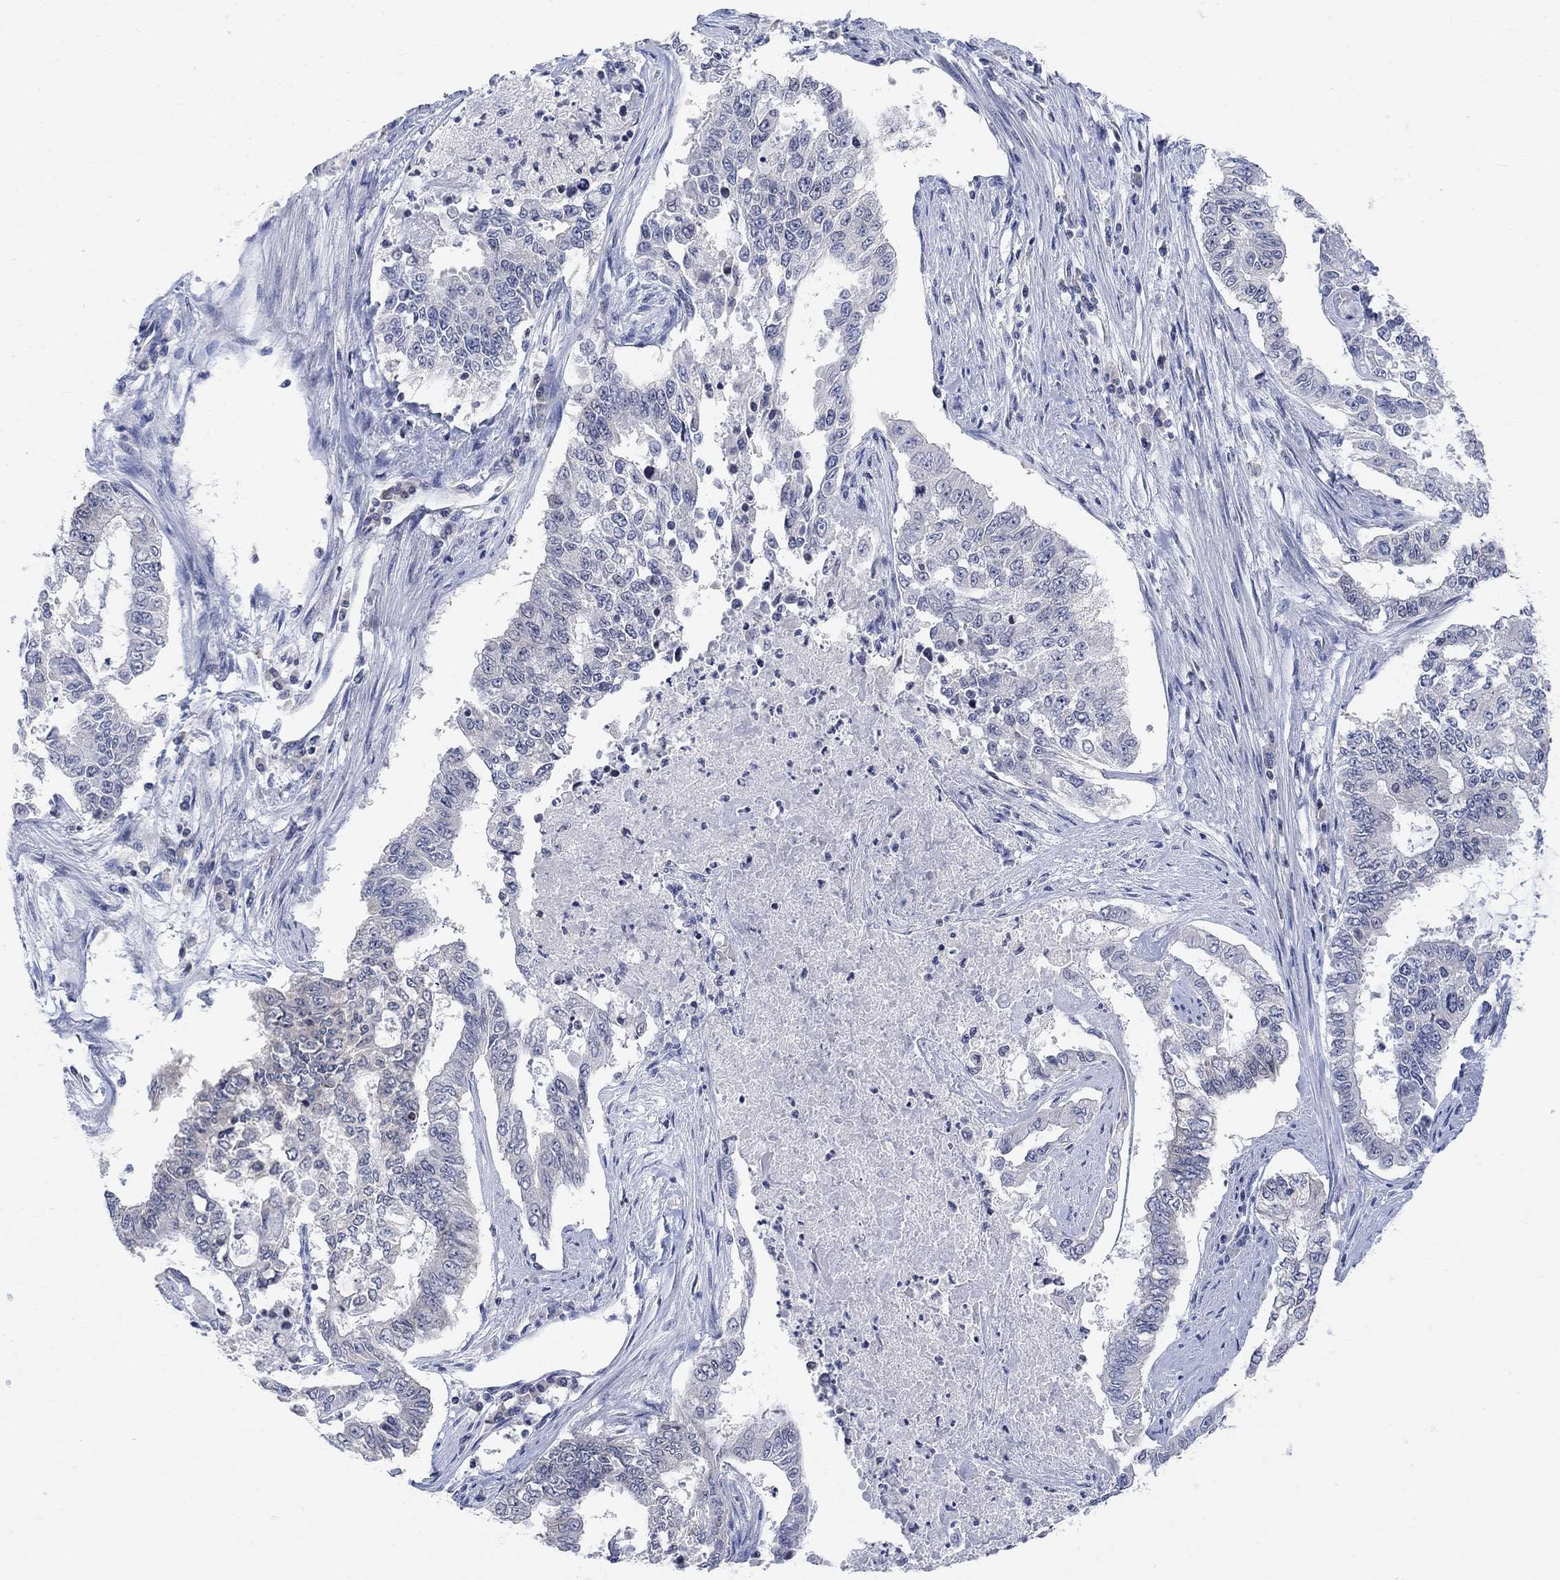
{"staining": {"intensity": "negative", "quantity": "none", "location": "none"}, "tissue": "endometrial cancer", "cell_type": "Tumor cells", "image_type": "cancer", "snomed": [{"axis": "morphology", "description": "Adenocarcinoma, NOS"}, {"axis": "topography", "description": "Uterus"}], "caption": "The immunohistochemistry (IHC) photomicrograph has no significant expression in tumor cells of endometrial adenocarcinoma tissue.", "gene": "ATP6V1E2", "patient": {"sex": "female", "age": 59}}